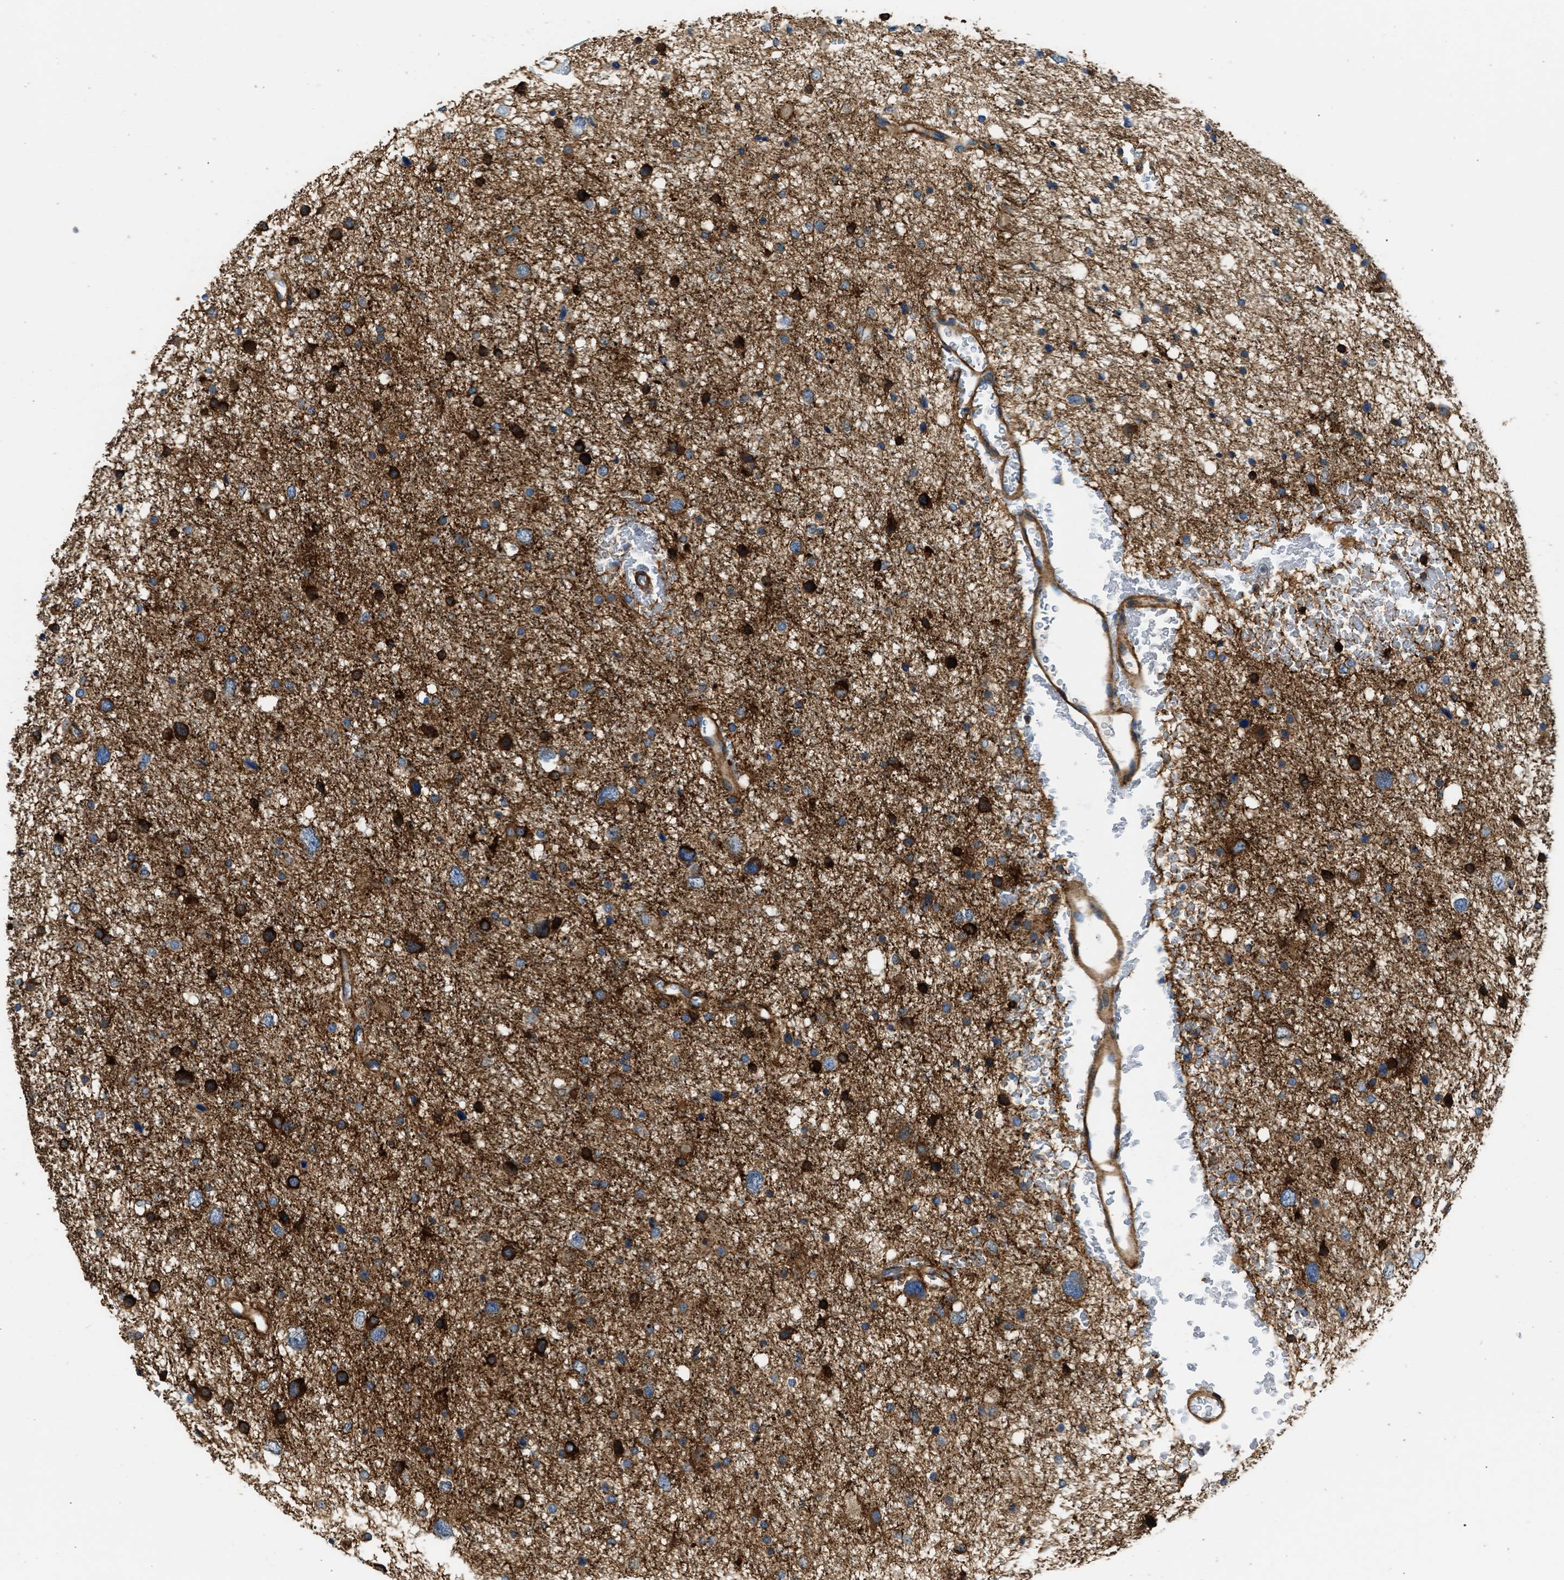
{"staining": {"intensity": "strong", "quantity": ">75%", "location": "cytoplasmic/membranous"}, "tissue": "glioma", "cell_type": "Tumor cells", "image_type": "cancer", "snomed": [{"axis": "morphology", "description": "Glioma, malignant, Low grade"}, {"axis": "topography", "description": "Brain"}], "caption": "This is an image of immunohistochemistry (IHC) staining of malignant glioma (low-grade), which shows strong staining in the cytoplasmic/membranous of tumor cells.", "gene": "SEPTIN2", "patient": {"sex": "female", "age": 37}}